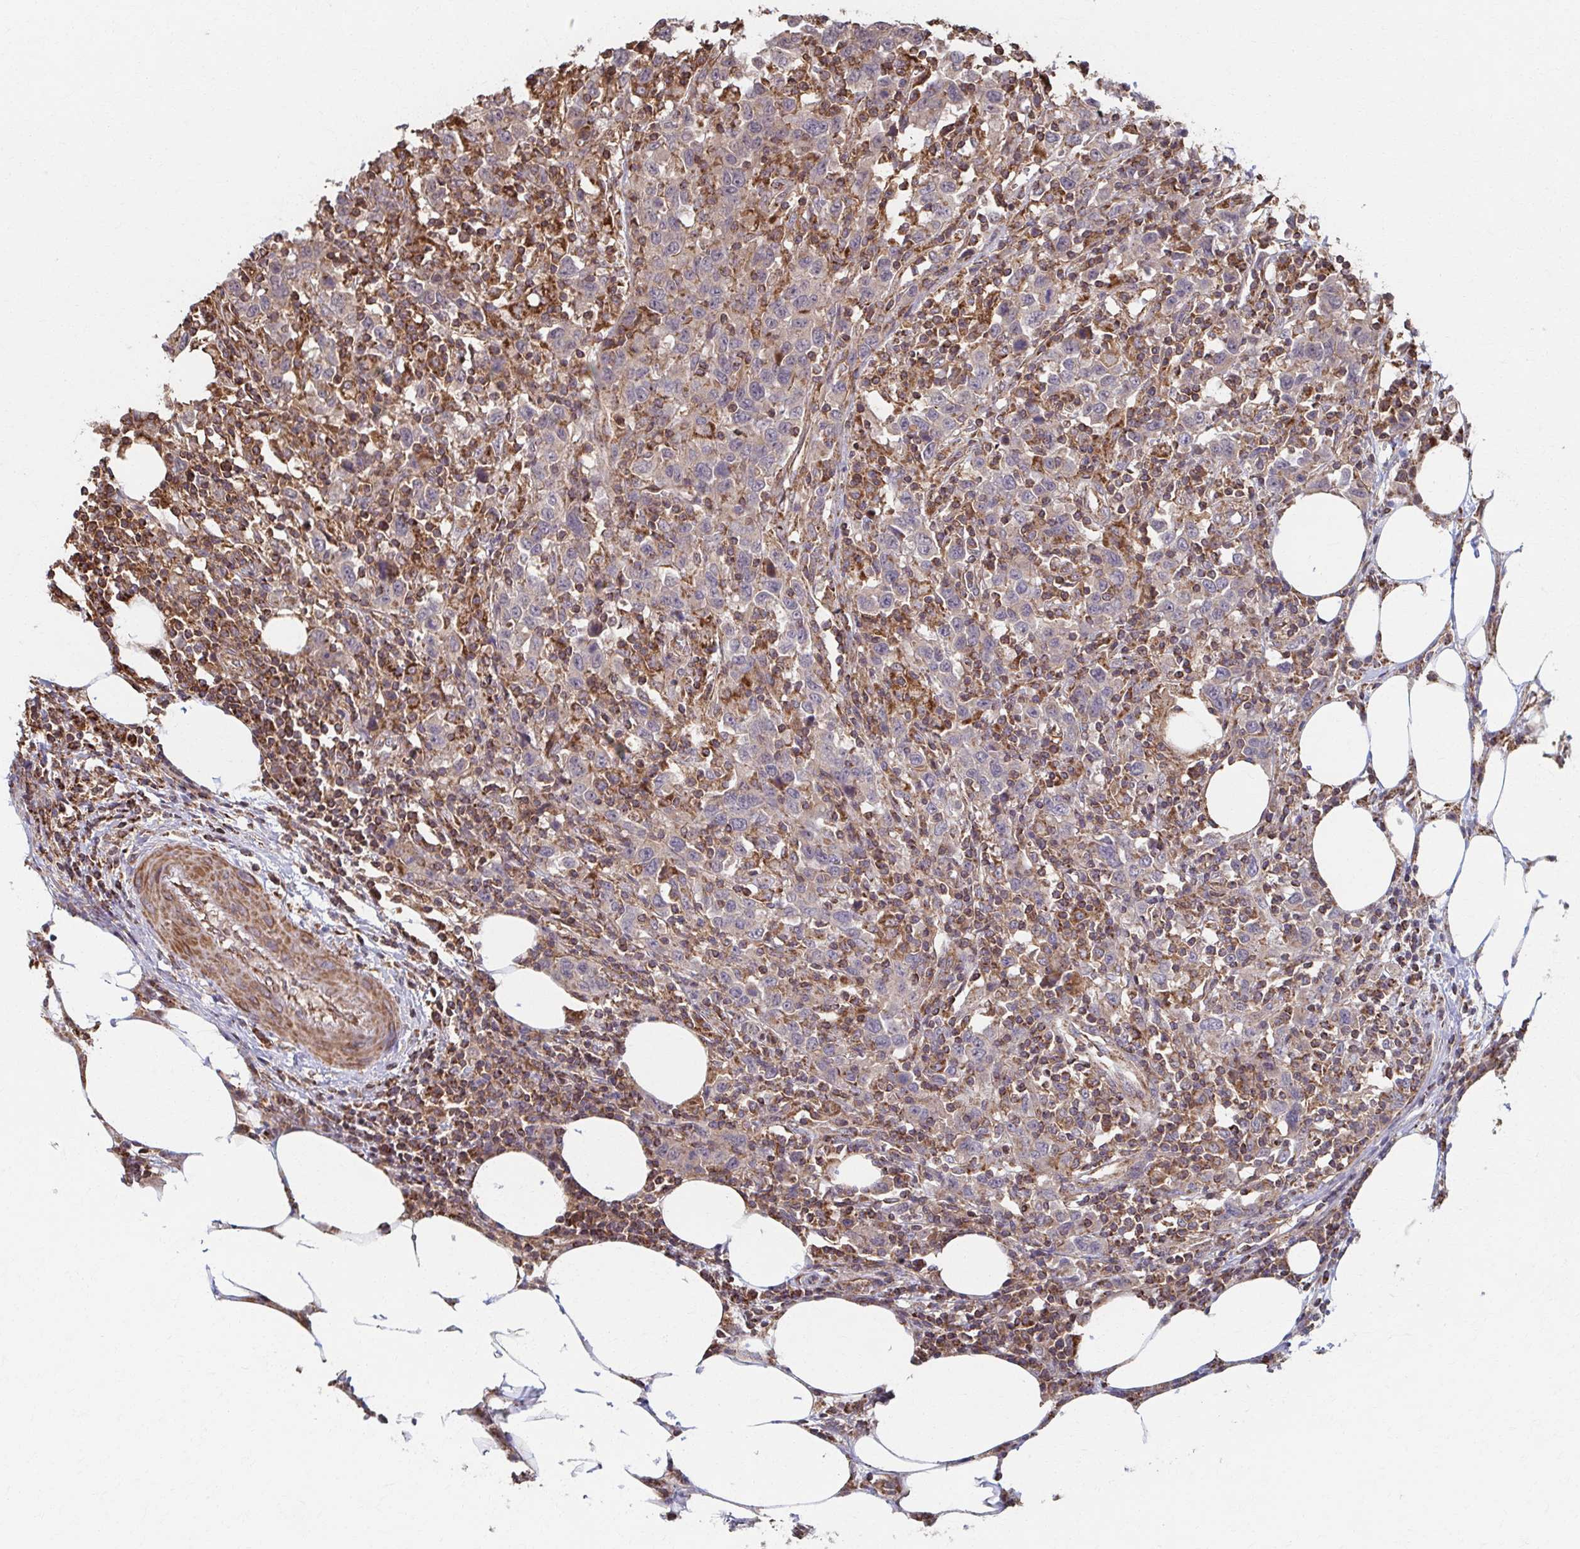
{"staining": {"intensity": "negative", "quantity": "none", "location": "none"}, "tissue": "urothelial cancer", "cell_type": "Tumor cells", "image_type": "cancer", "snomed": [{"axis": "morphology", "description": "Urothelial carcinoma, High grade"}, {"axis": "topography", "description": "Urinary bladder"}], "caption": "The IHC histopathology image has no significant staining in tumor cells of urothelial cancer tissue.", "gene": "KLHL34", "patient": {"sex": "male", "age": 61}}